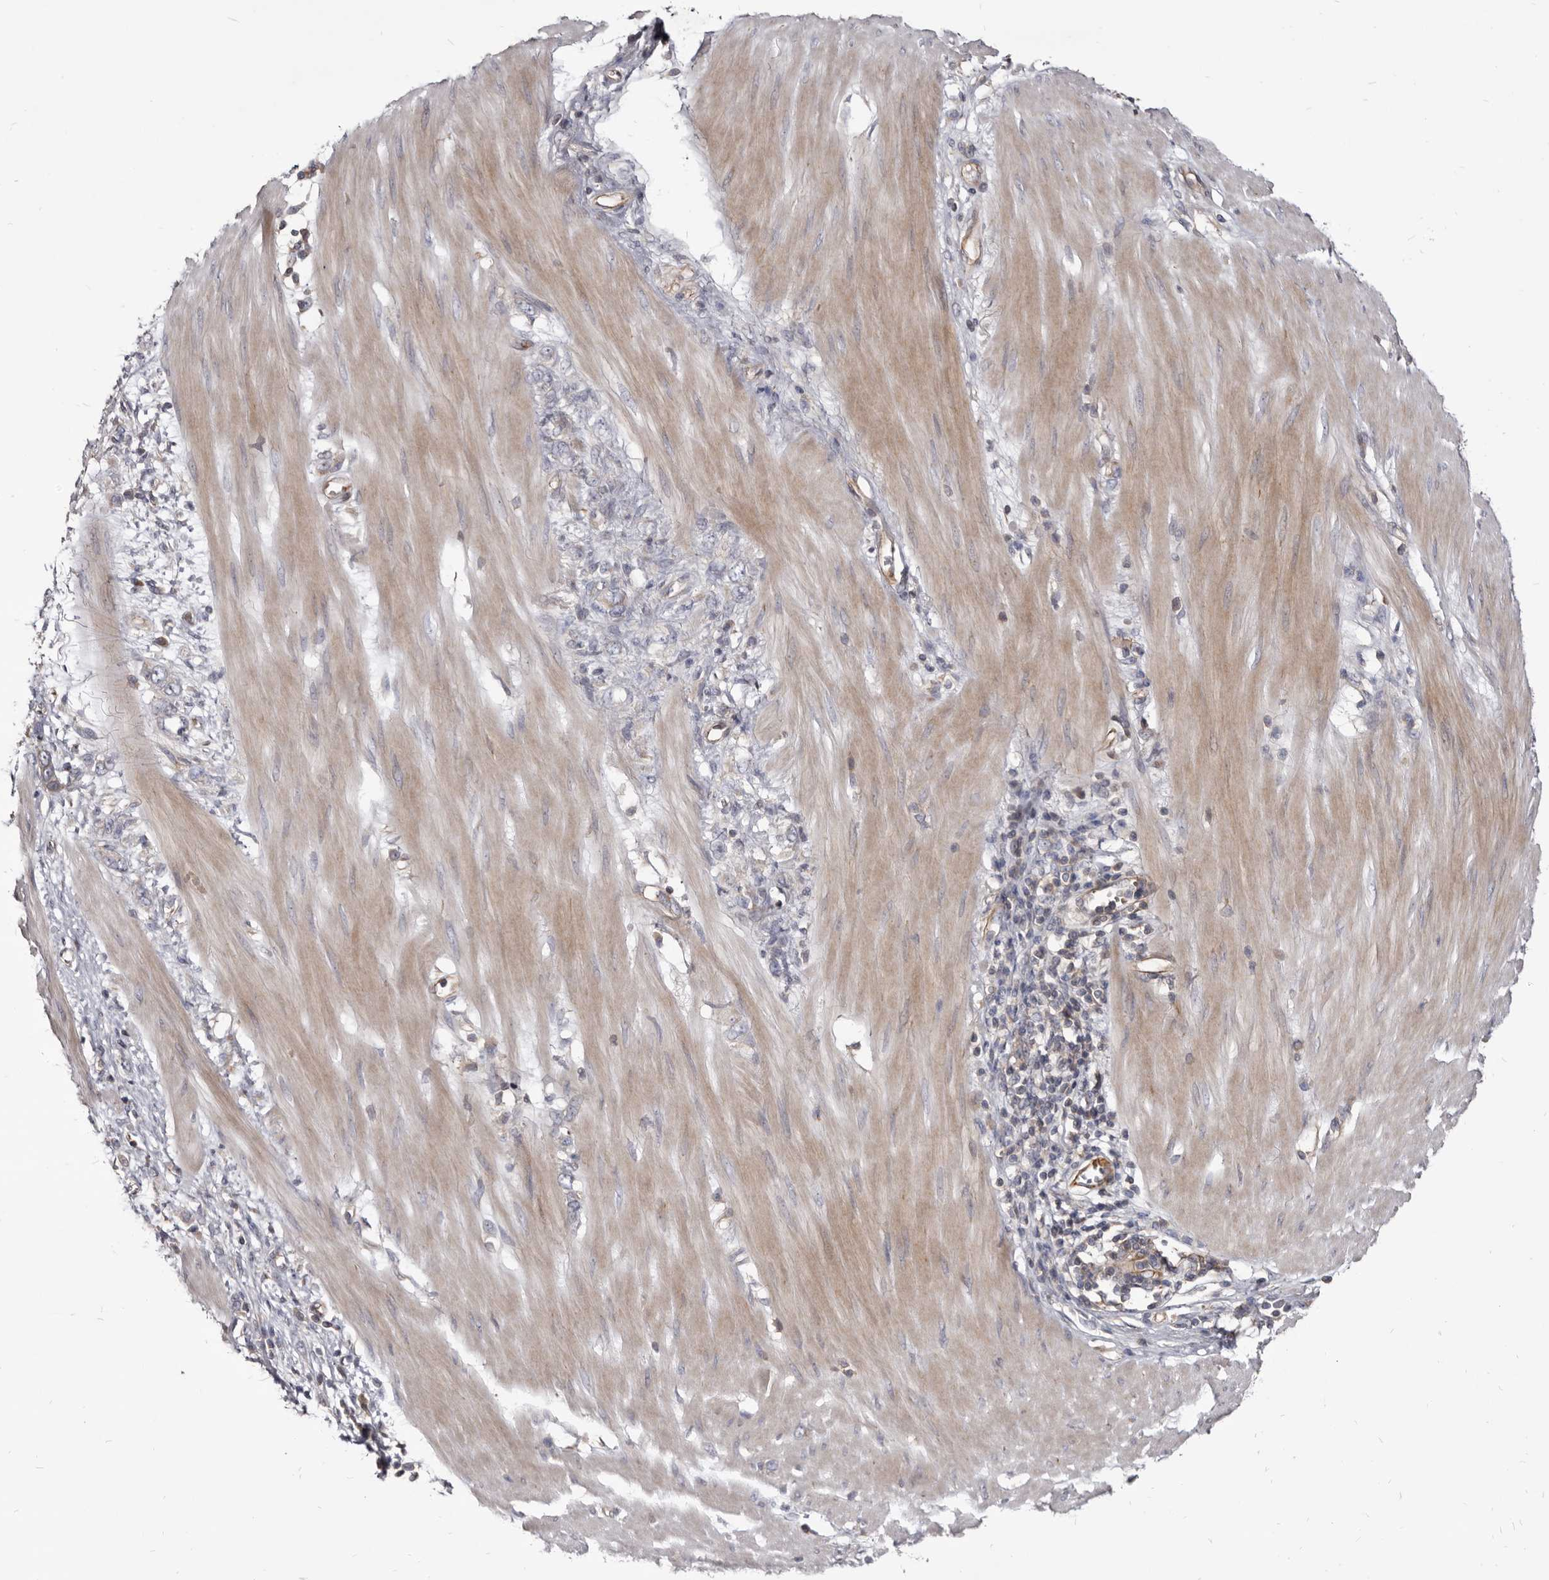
{"staining": {"intensity": "negative", "quantity": "none", "location": "none"}, "tissue": "stomach cancer", "cell_type": "Tumor cells", "image_type": "cancer", "snomed": [{"axis": "morphology", "description": "Adenocarcinoma, NOS"}, {"axis": "topography", "description": "Stomach"}], "caption": "Tumor cells are negative for brown protein staining in stomach cancer.", "gene": "FAS", "patient": {"sex": "female", "age": 76}}